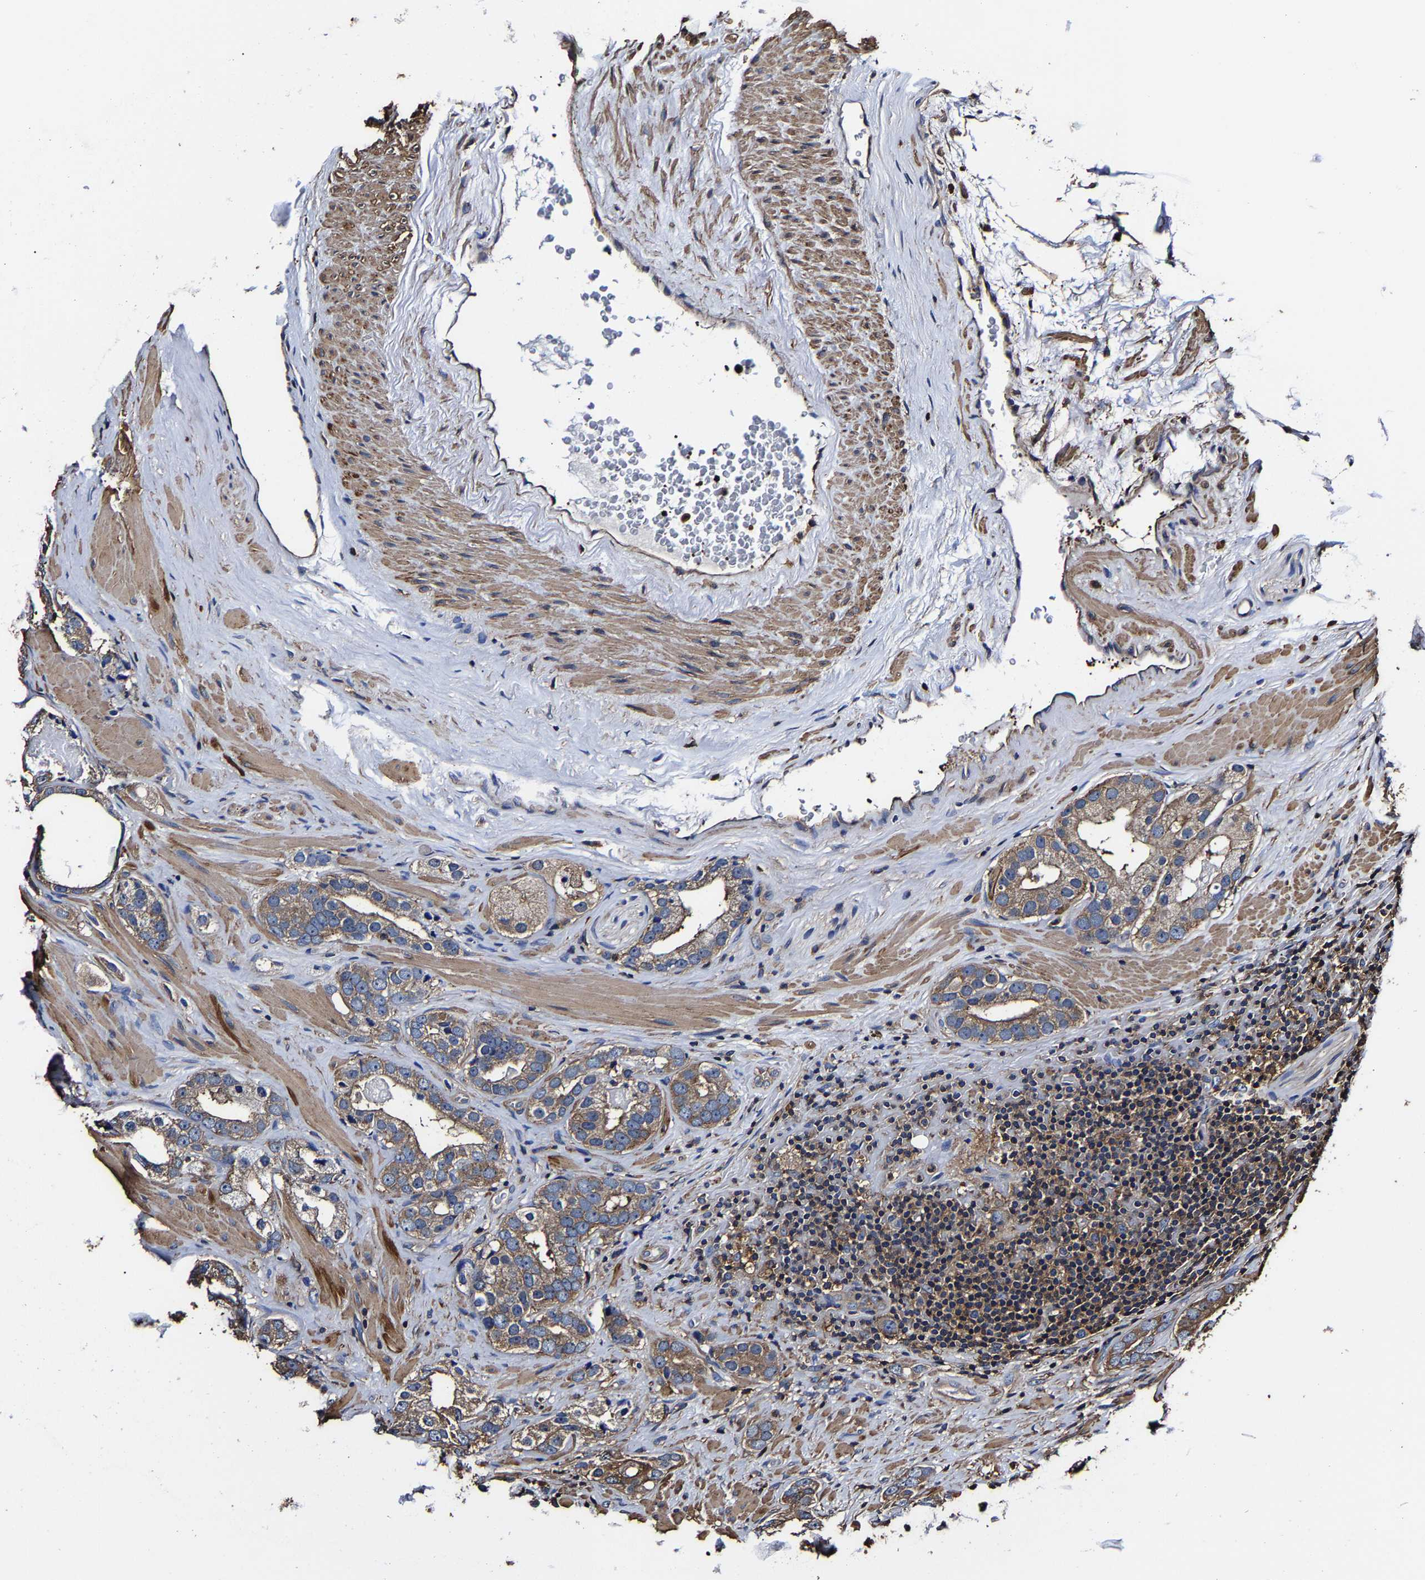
{"staining": {"intensity": "weak", "quantity": ">75%", "location": "cytoplasmic/membranous"}, "tissue": "prostate cancer", "cell_type": "Tumor cells", "image_type": "cancer", "snomed": [{"axis": "morphology", "description": "Adenocarcinoma, High grade"}, {"axis": "topography", "description": "Prostate"}], "caption": "Protein expression by immunohistochemistry shows weak cytoplasmic/membranous expression in approximately >75% of tumor cells in prostate cancer. The protein of interest is shown in brown color, while the nuclei are stained blue.", "gene": "SSH3", "patient": {"sex": "male", "age": 63}}